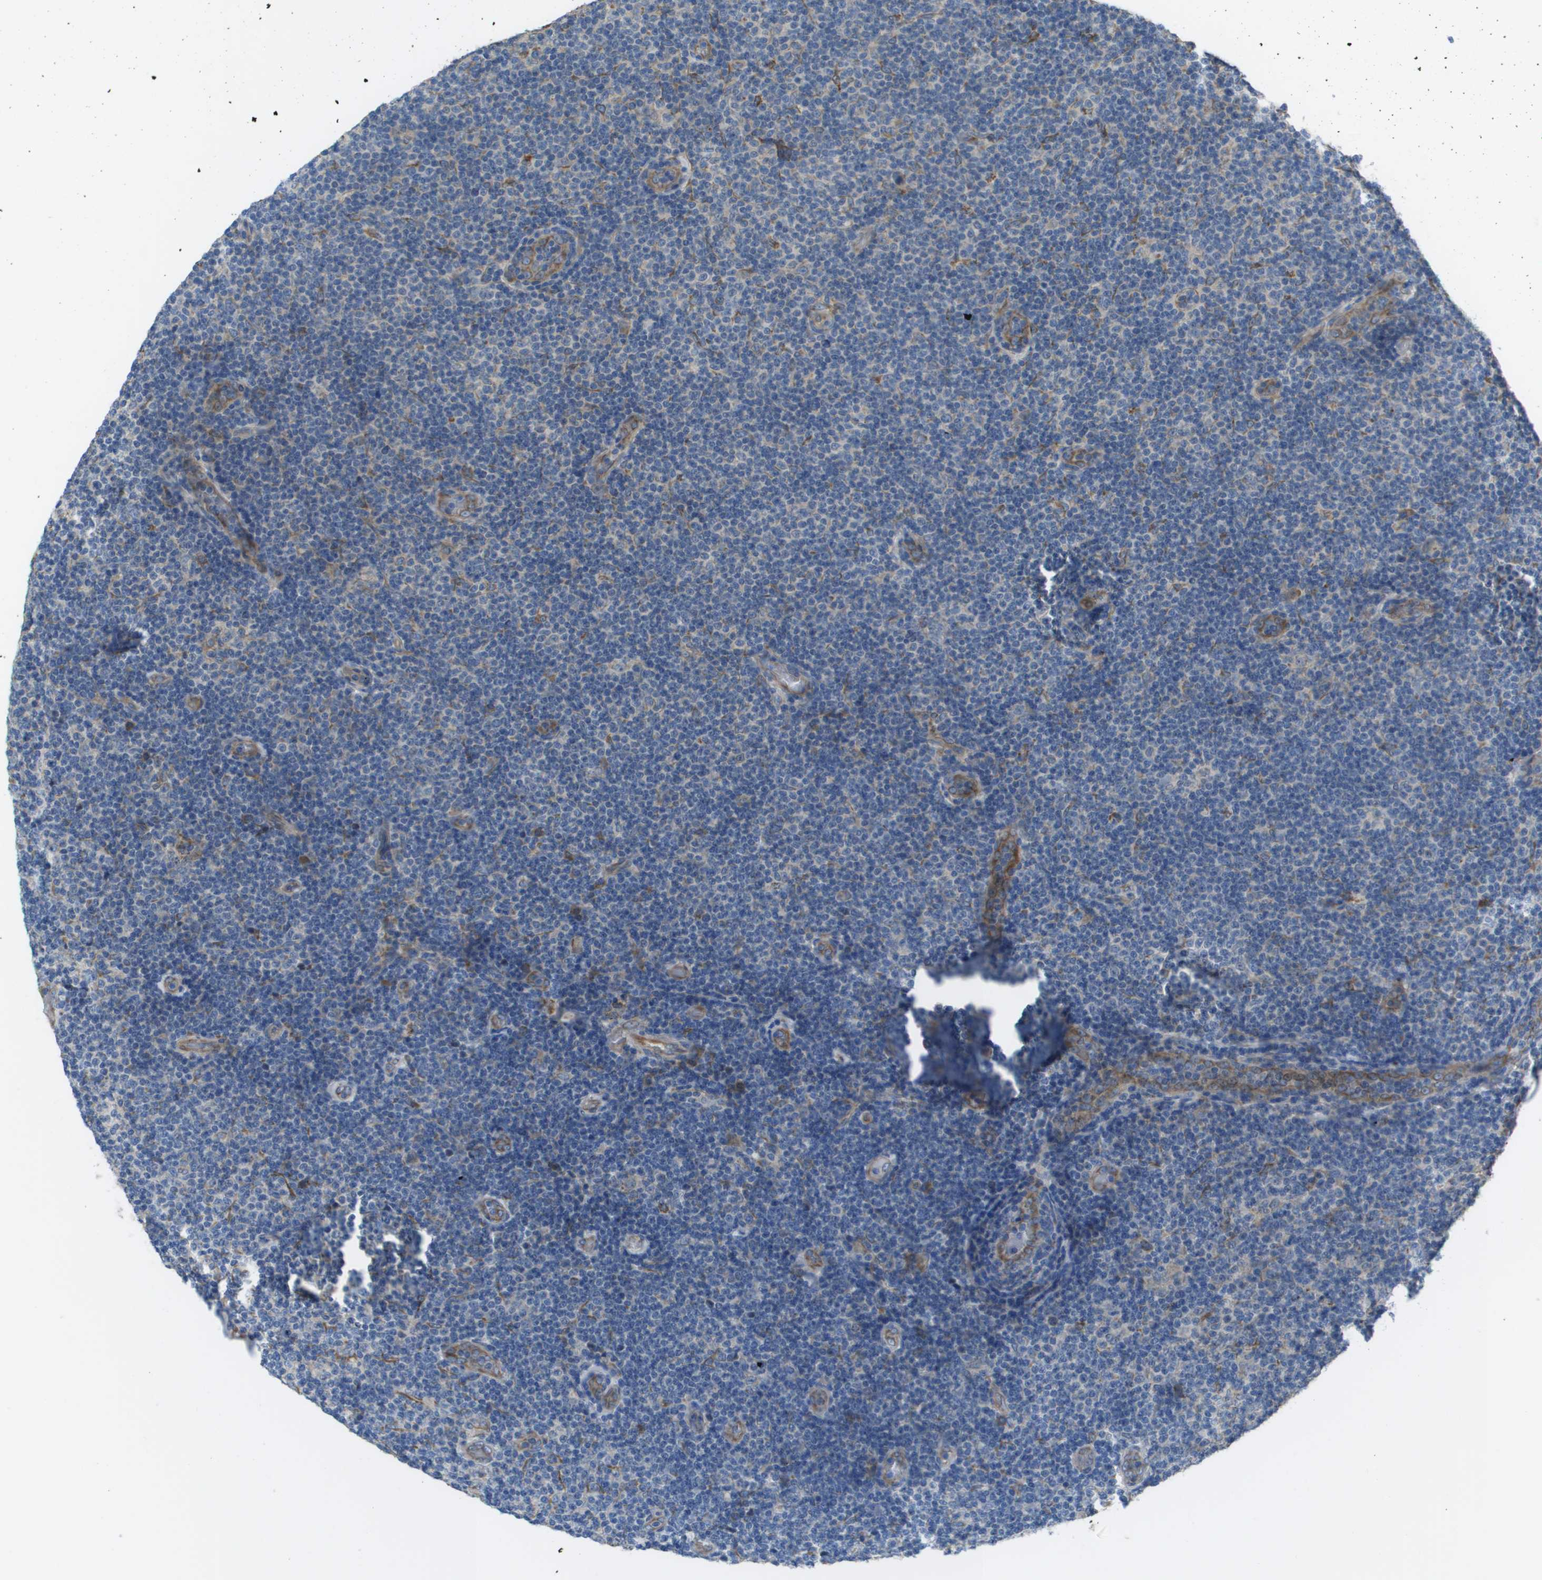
{"staining": {"intensity": "negative", "quantity": "none", "location": "none"}, "tissue": "lymphoma", "cell_type": "Tumor cells", "image_type": "cancer", "snomed": [{"axis": "morphology", "description": "Malignant lymphoma, non-Hodgkin's type, Low grade"}, {"axis": "topography", "description": "Lymph node"}], "caption": "Lymphoma was stained to show a protein in brown. There is no significant positivity in tumor cells. Brightfield microscopy of immunohistochemistry stained with DAB (3,3'-diaminobenzidine) (brown) and hematoxylin (blue), captured at high magnification.", "gene": "CLCN2", "patient": {"sex": "male", "age": 83}}